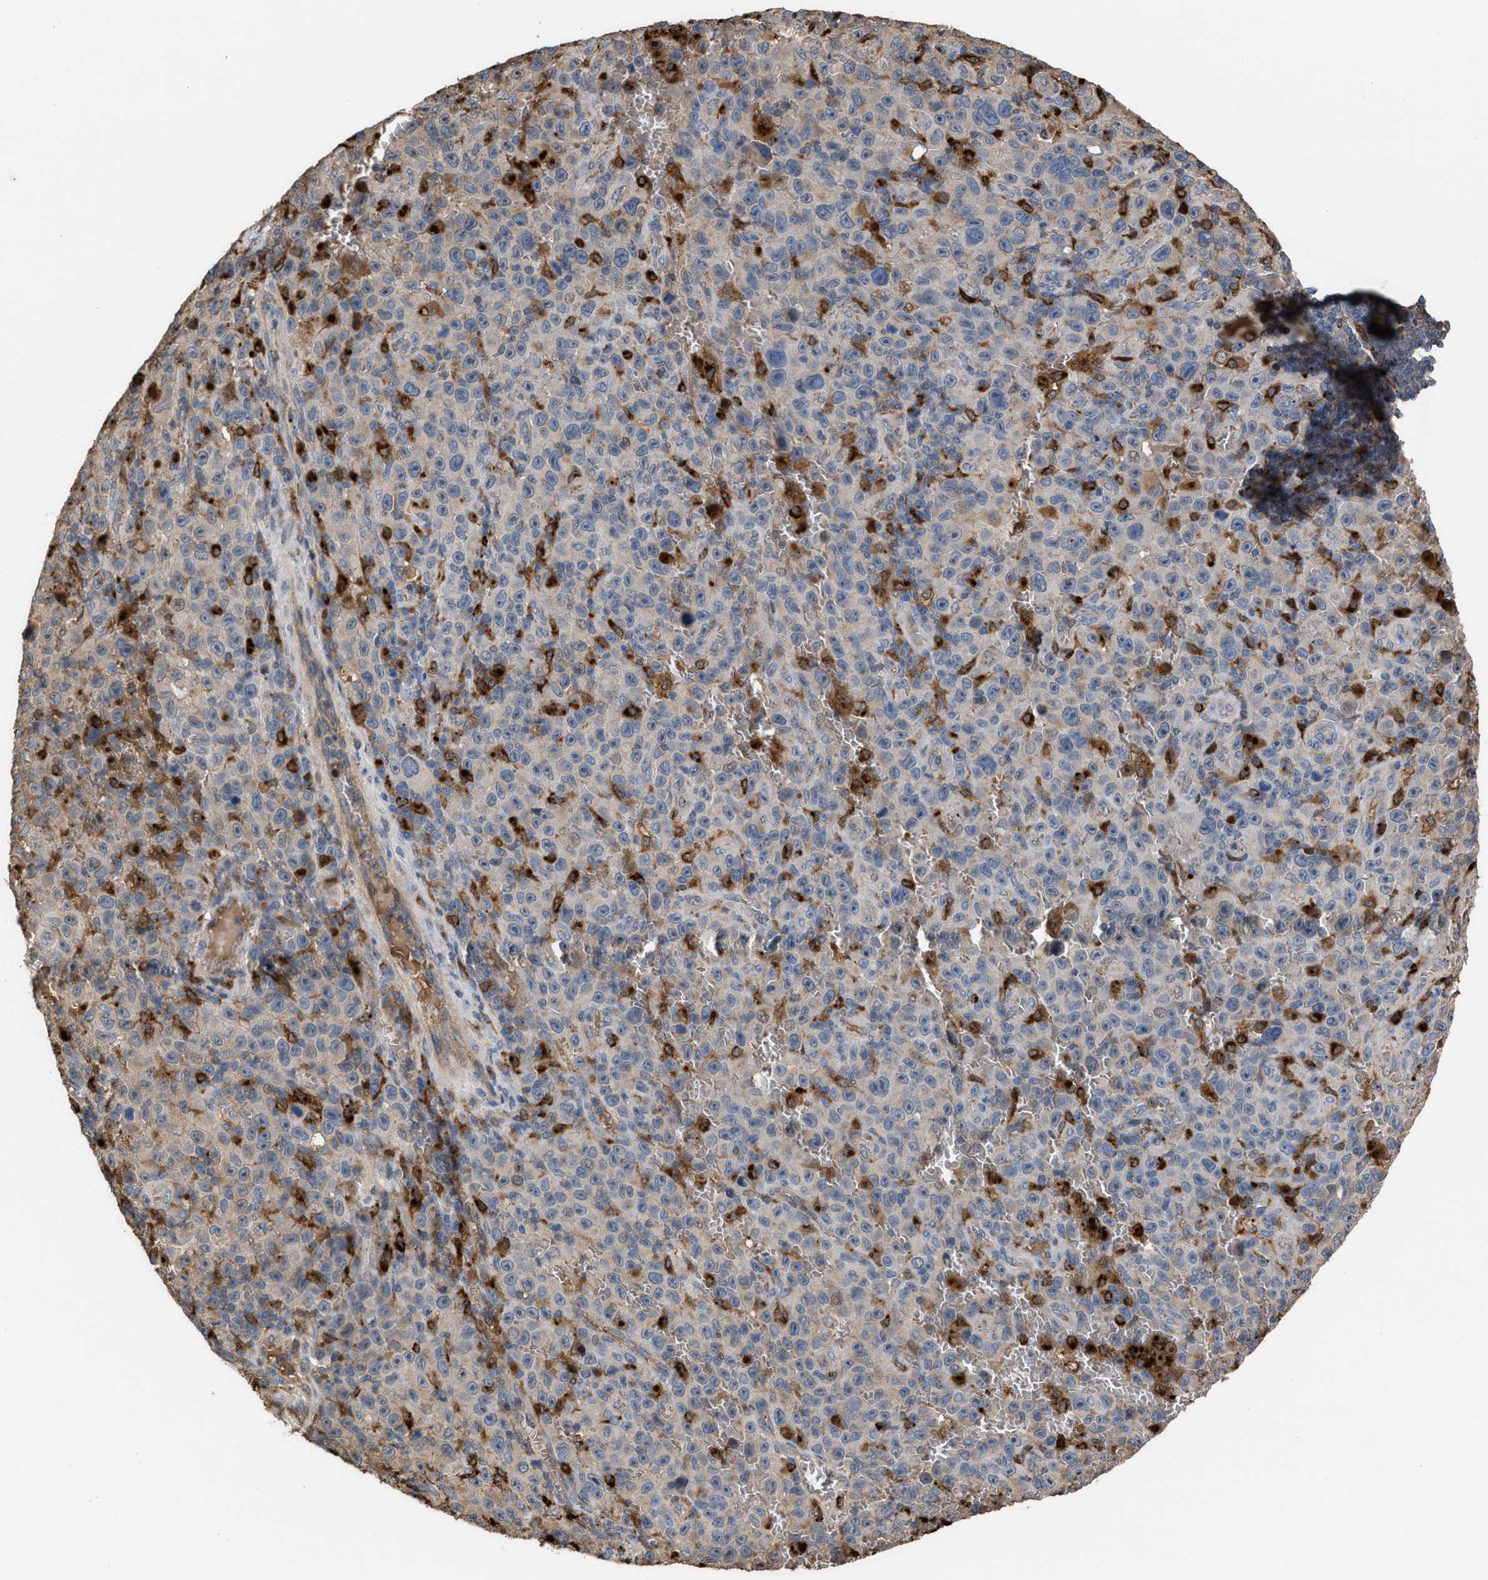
{"staining": {"intensity": "moderate", "quantity": "<25%", "location": "cytoplasmic/membranous"}, "tissue": "melanoma", "cell_type": "Tumor cells", "image_type": "cancer", "snomed": [{"axis": "morphology", "description": "Malignant melanoma, NOS"}, {"axis": "topography", "description": "Skin"}], "caption": "The immunohistochemical stain shows moderate cytoplasmic/membranous expression in tumor cells of malignant melanoma tissue.", "gene": "ELMO3", "patient": {"sex": "female", "age": 82}}